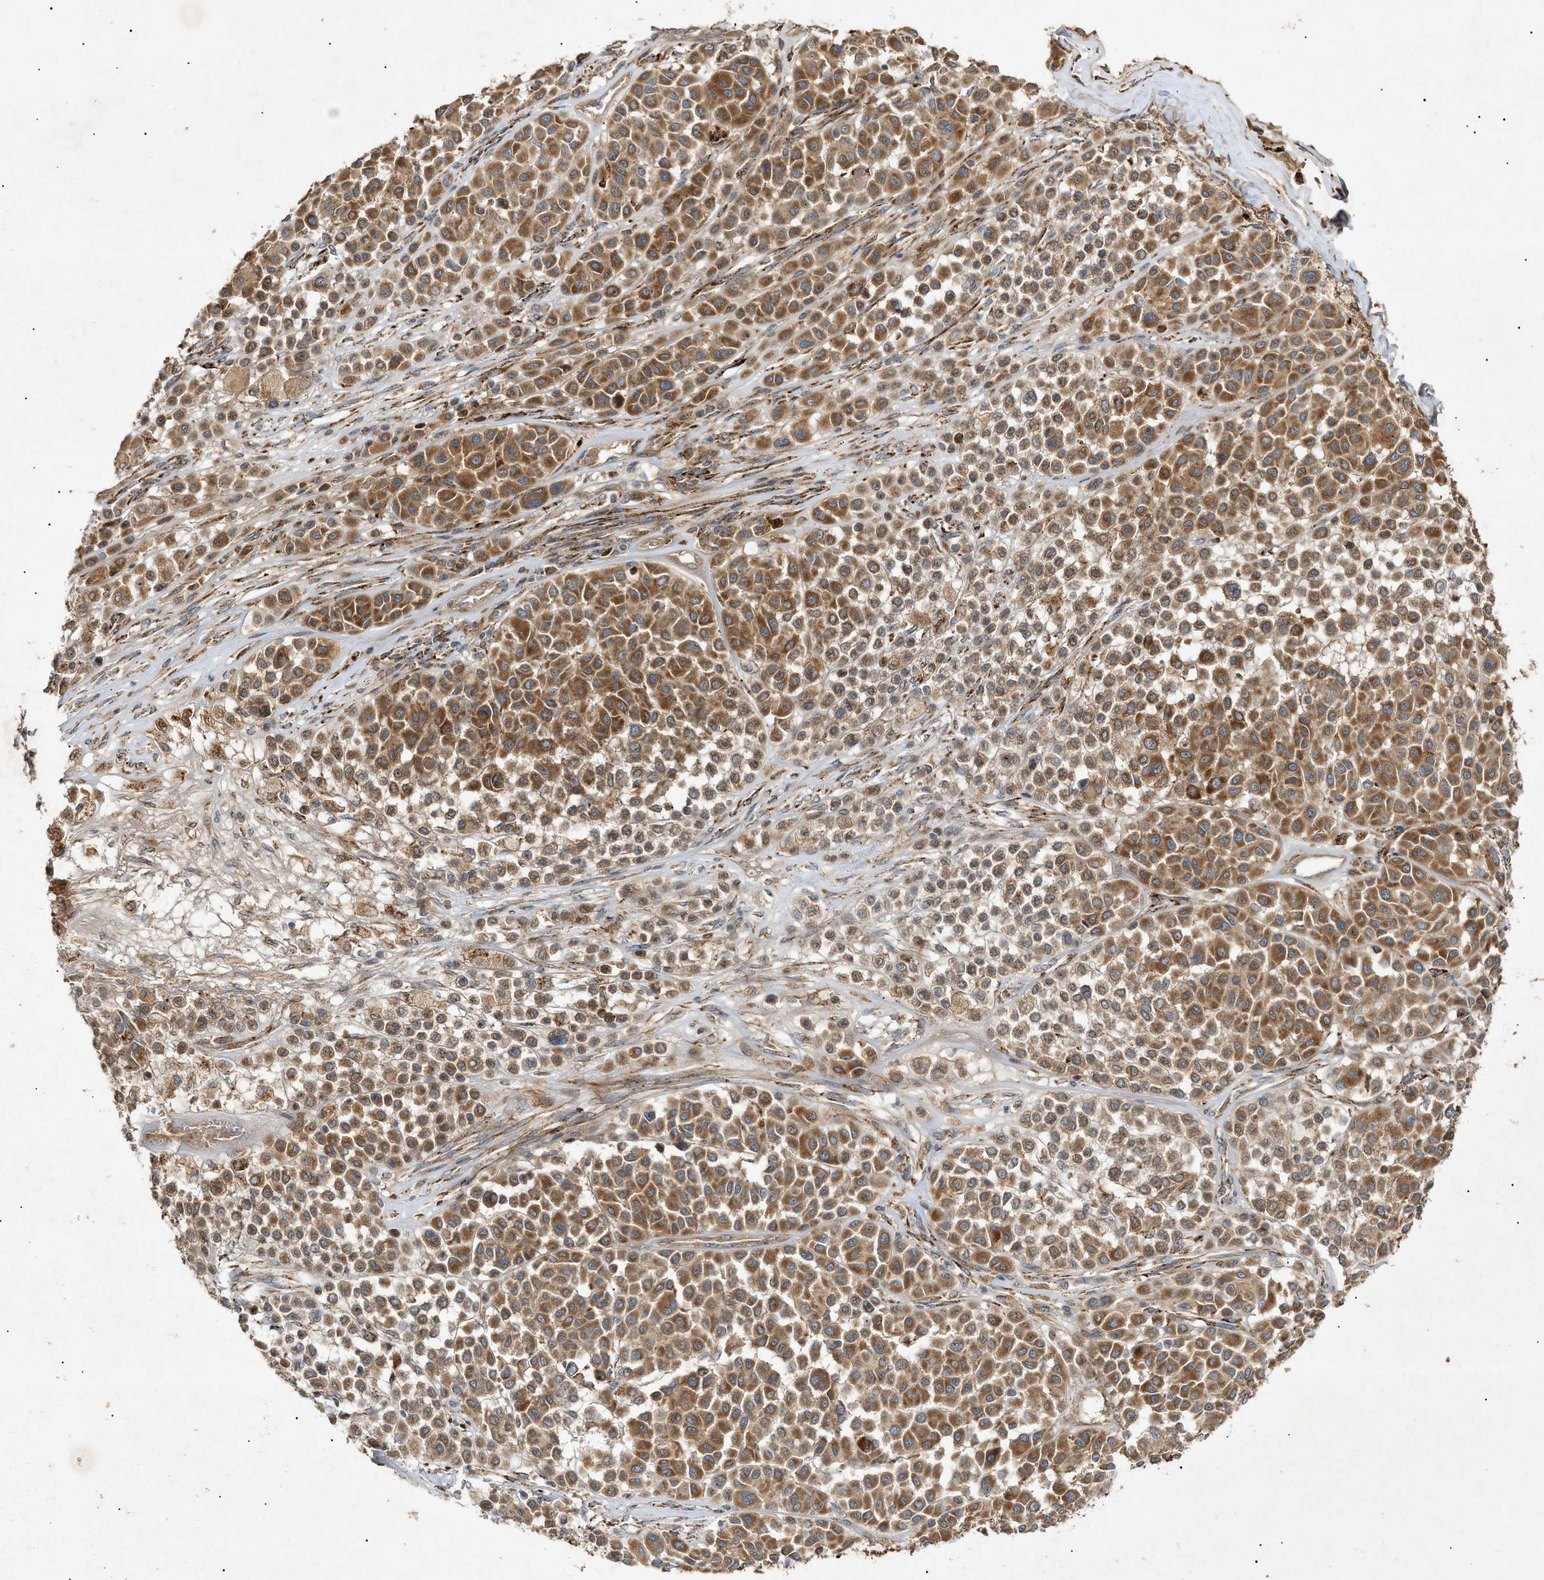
{"staining": {"intensity": "strong", "quantity": "25%-75%", "location": "cytoplasmic/membranous"}, "tissue": "melanoma", "cell_type": "Tumor cells", "image_type": "cancer", "snomed": [{"axis": "morphology", "description": "Malignant melanoma, Metastatic site"}, {"axis": "topography", "description": "Soft tissue"}], "caption": "Tumor cells show high levels of strong cytoplasmic/membranous staining in approximately 25%-75% of cells in human malignant melanoma (metastatic site).", "gene": "MTCH1", "patient": {"sex": "male", "age": 41}}